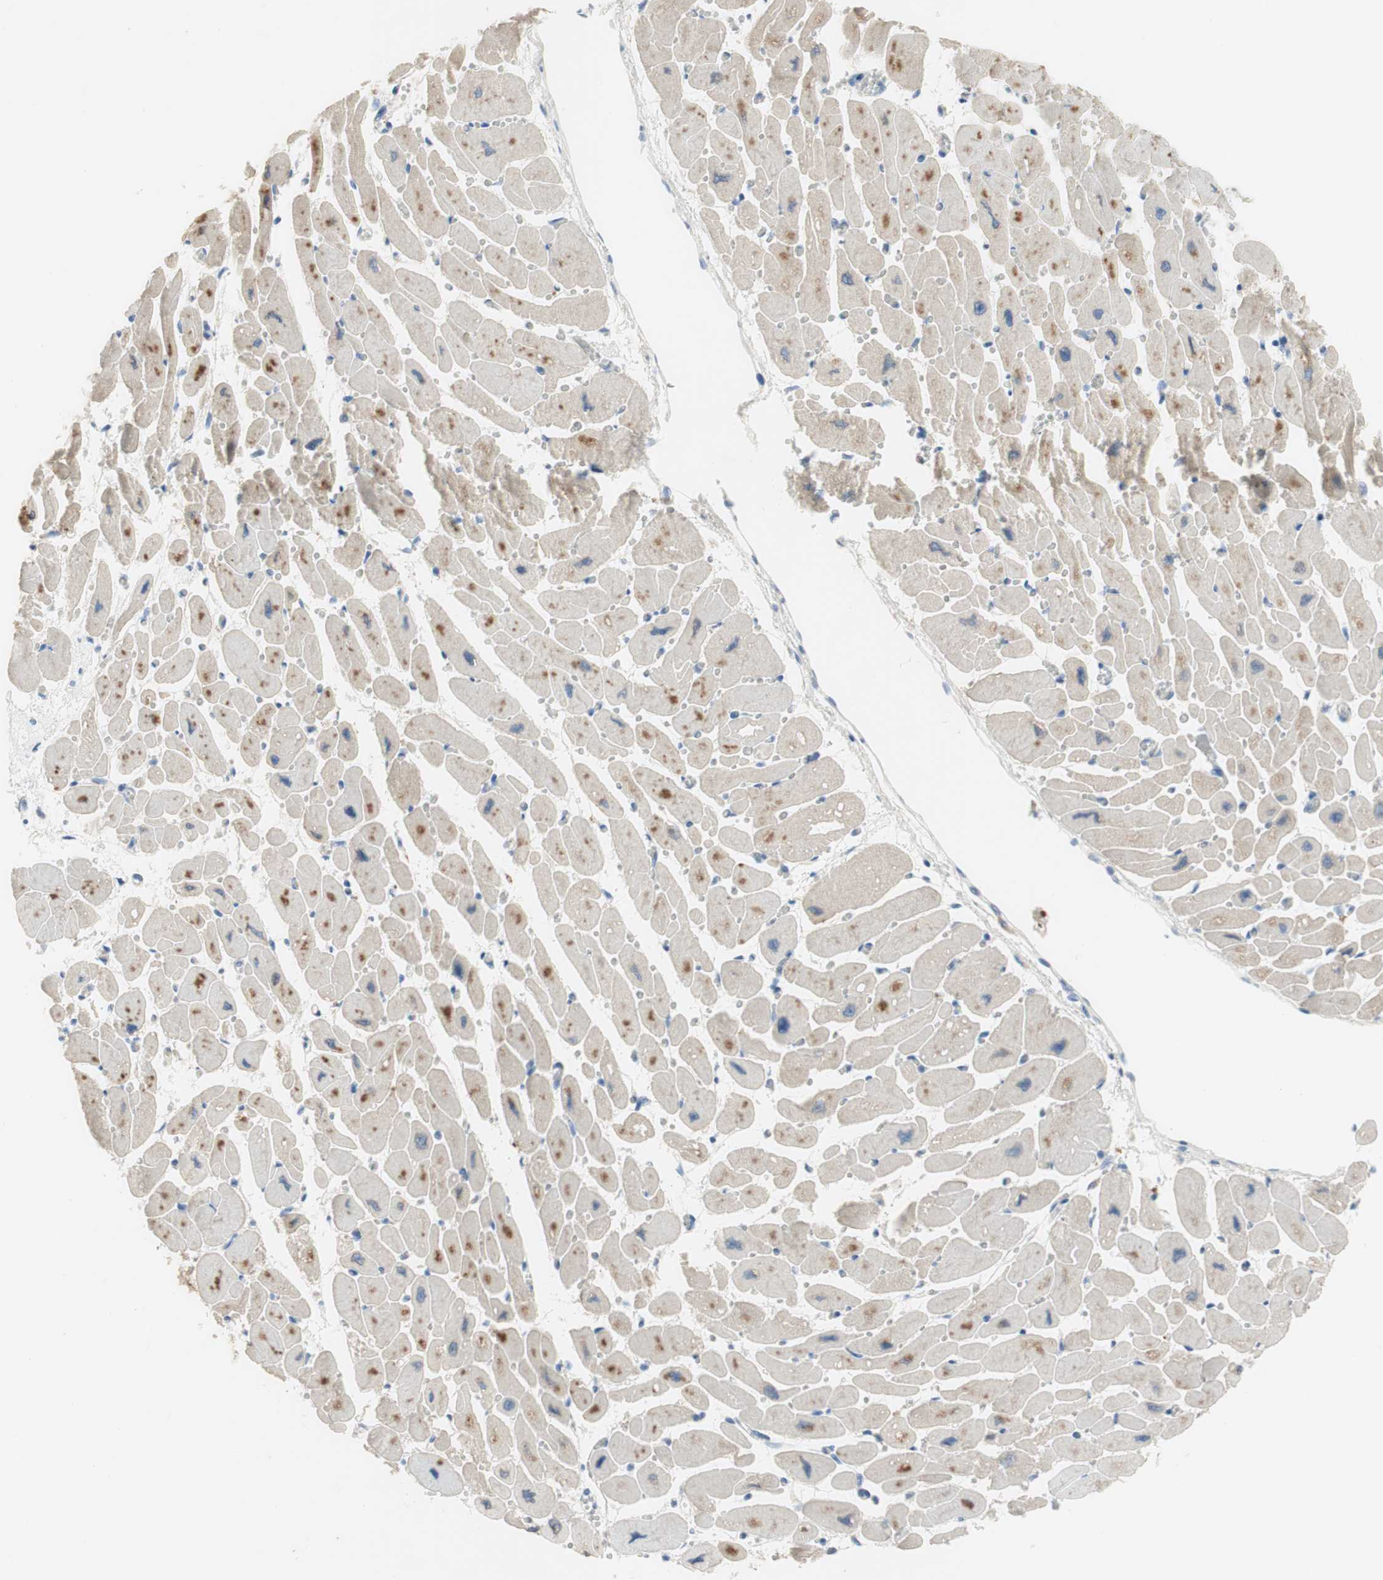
{"staining": {"intensity": "moderate", "quantity": "<25%", "location": "cytoplasmic/membranous"}, "tissue": "heart muscle", "cell_type": "Cardiomyocytes", "image_type": "normal", "snomed": [{"axis": "morphology", "description": "Normal tissue, NOS"}, {"axis": "topography", "description": "Heart"}], "caption": "Benign heart muscle was stained to show a protein in brown. There is low levels of moderate cytoplasmic/membranous positivity in approximately <25% of cardiomyocytes.", "gene": "FDFT1", "patient": {"sex": "female", "age": 54}}